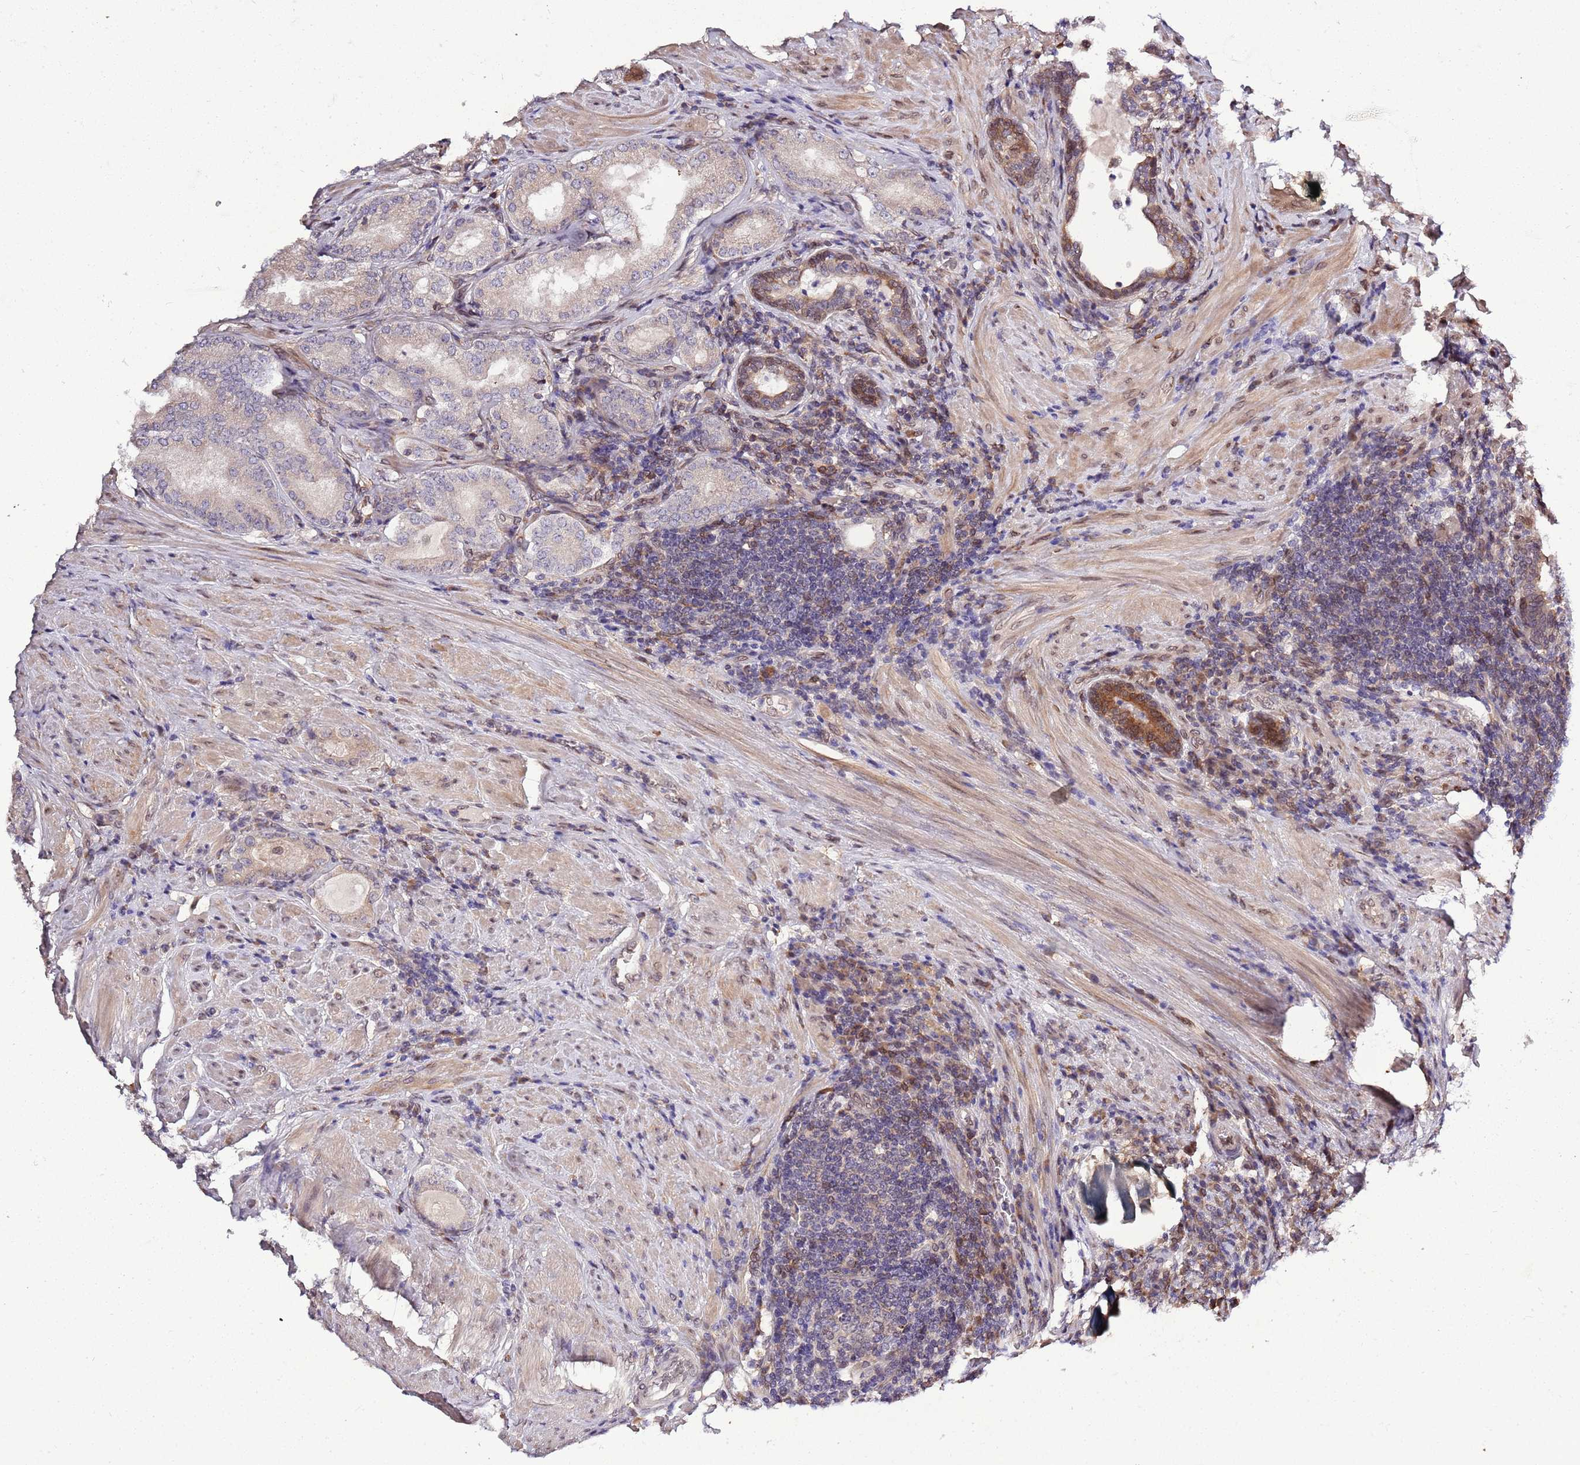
{"staining": {"intensity": "negative", "quantity": "none", "location": "none"}, "tissue": "prostate cancer", "cell_type": "Tumor cells", "image_type": "cancer", "snomed": [{"axis": "morphology", "description": "Adenocarcinoma, Low grade"}, {"axis": "topography", "description": "Prostate"}], "caption": "The photomicrograph reveals no significant expression in tumor cells of prostate low-grade adenocarcinoma.", "gene": "ZNF665", "patient": {"sex": "male", "age": 68}}